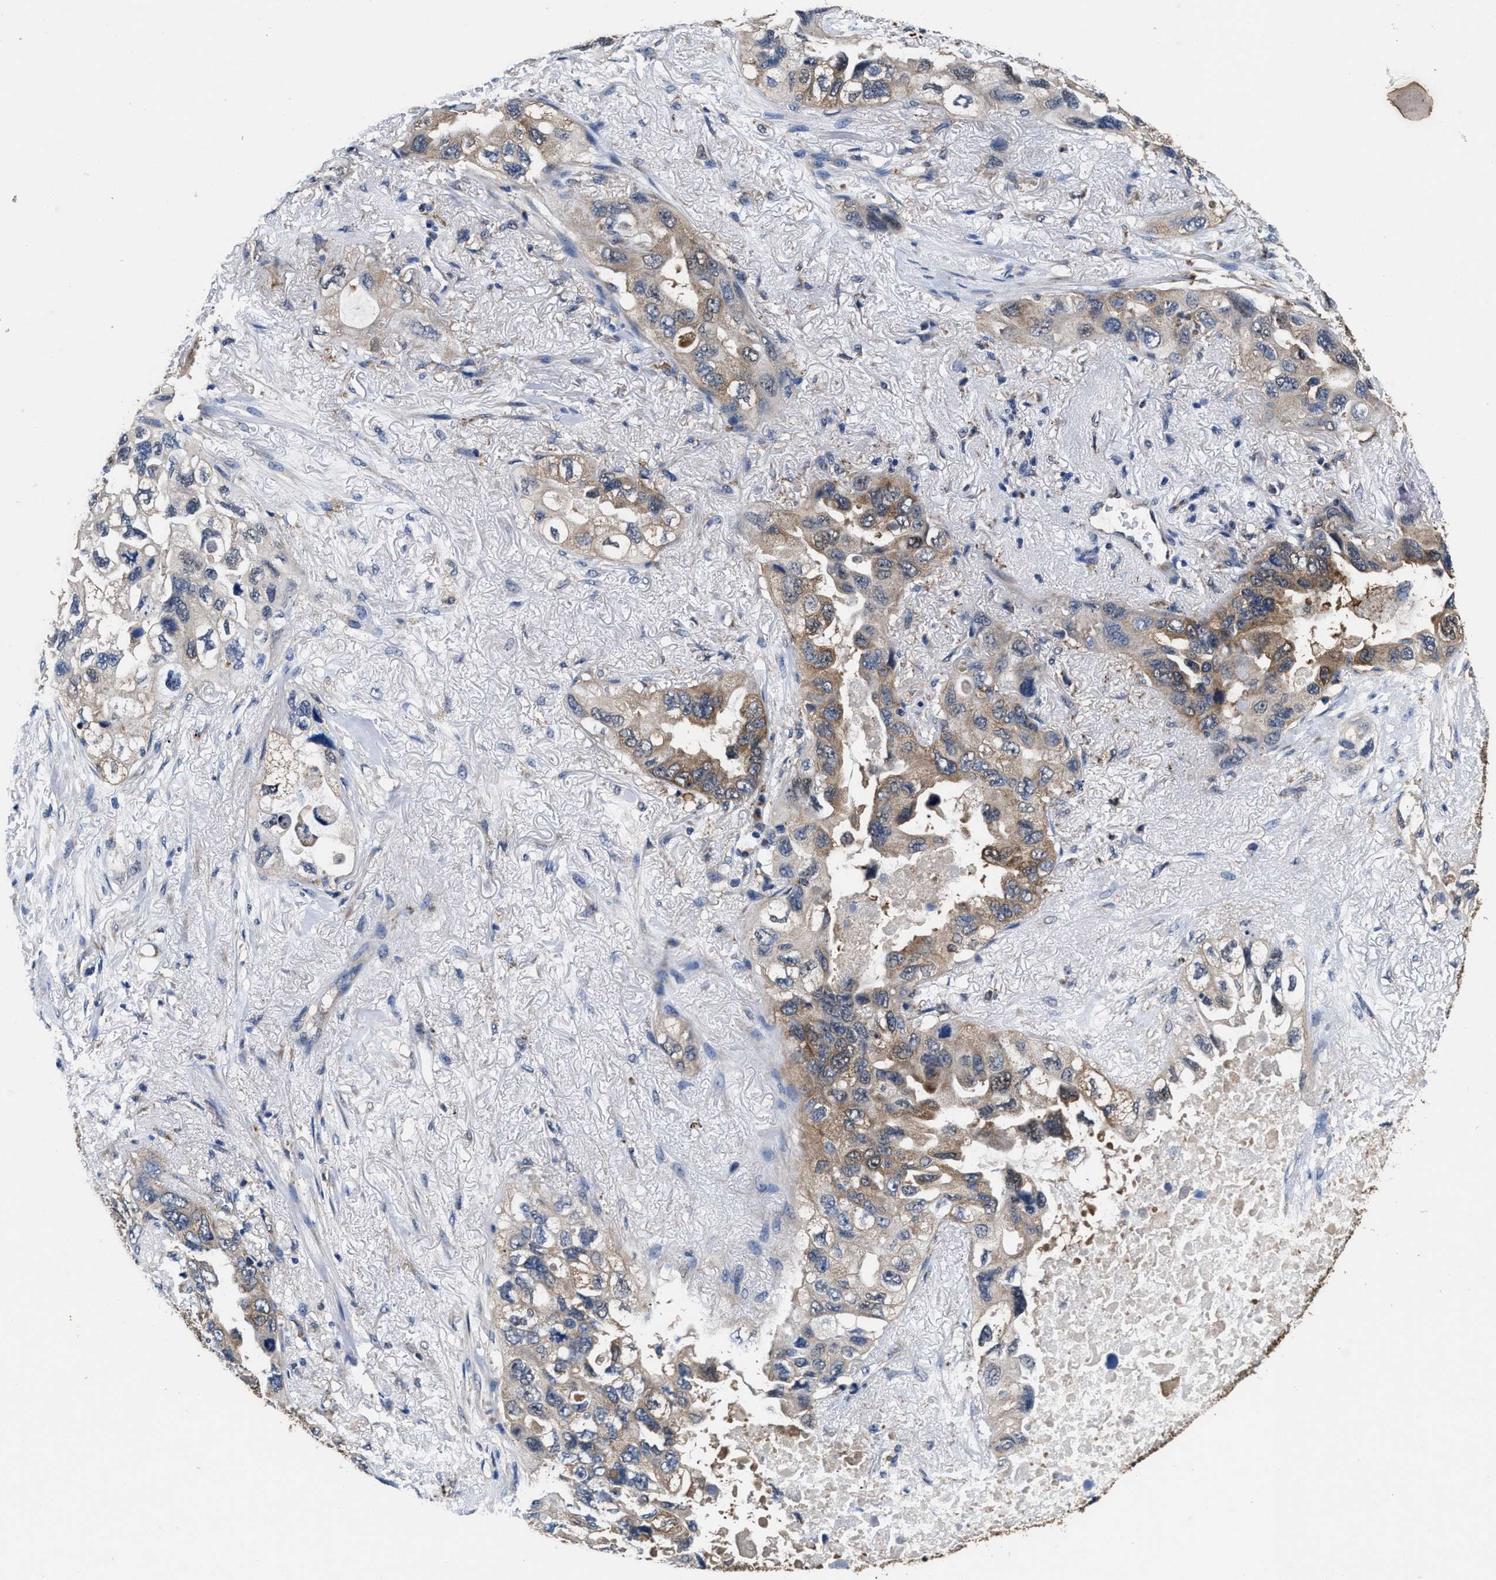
{"staining": {"intensity": "weak", "quantity": ">75%", "location": "cytoplasmic/membranous"}, "tissue": "lung cancer", "cell_type": "Tumor cells", "image_type": "cancer", "snomed": [{"axis": "morphology", "description": "Squamous cell carcinoma, NOS"}, {"axis": "topography", "description": "Lung"}], "caption": "Weak cytoplasmic/membranous positivity for a protein is seen in about >75% of tumor cells of lung cancer using IHC.", "gene": "ACLY", "patient": {"sex": "female", "age": 73}}